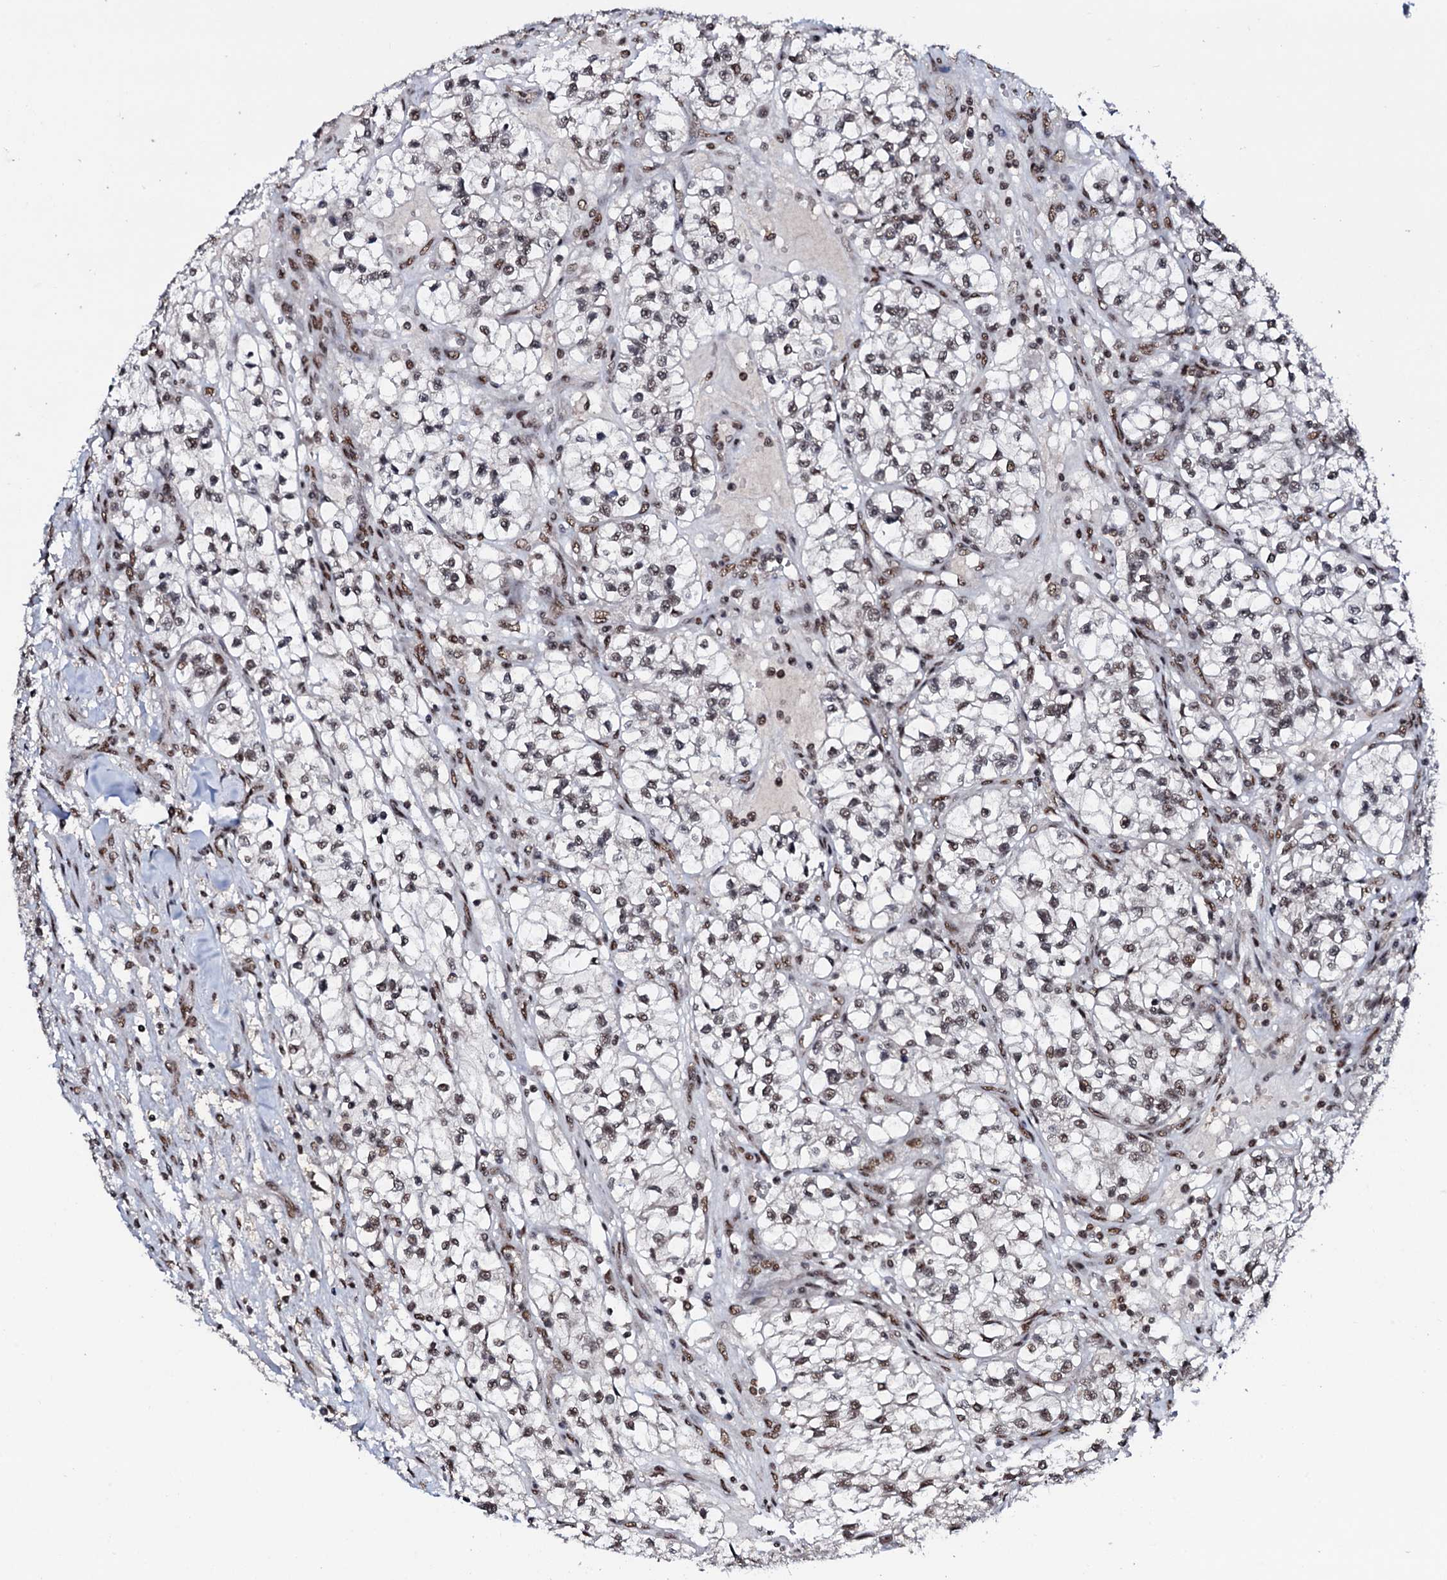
{"staining": {"intensity": "weak", "quantity": "25%-75%", "location": "nuclear"}, "tissue": "renal cancer", "cell_type": "Tumor cells", "image_type": "cancer", "snomed": [{"axis": "morphology", "description": "Adenocarcinoma, NOS"}, {"axis": "topography", "description": "Kidney"}], "caption": "Immunohistochemical staining of human renal cancer displays weak nuclear protein positivity in about 25%-75% of tumor cells. The protein is shown in brown color, while the nuclei are stained blue.", "gene": "PRPF18", "patient": {"sex": "female", "age": 57}}